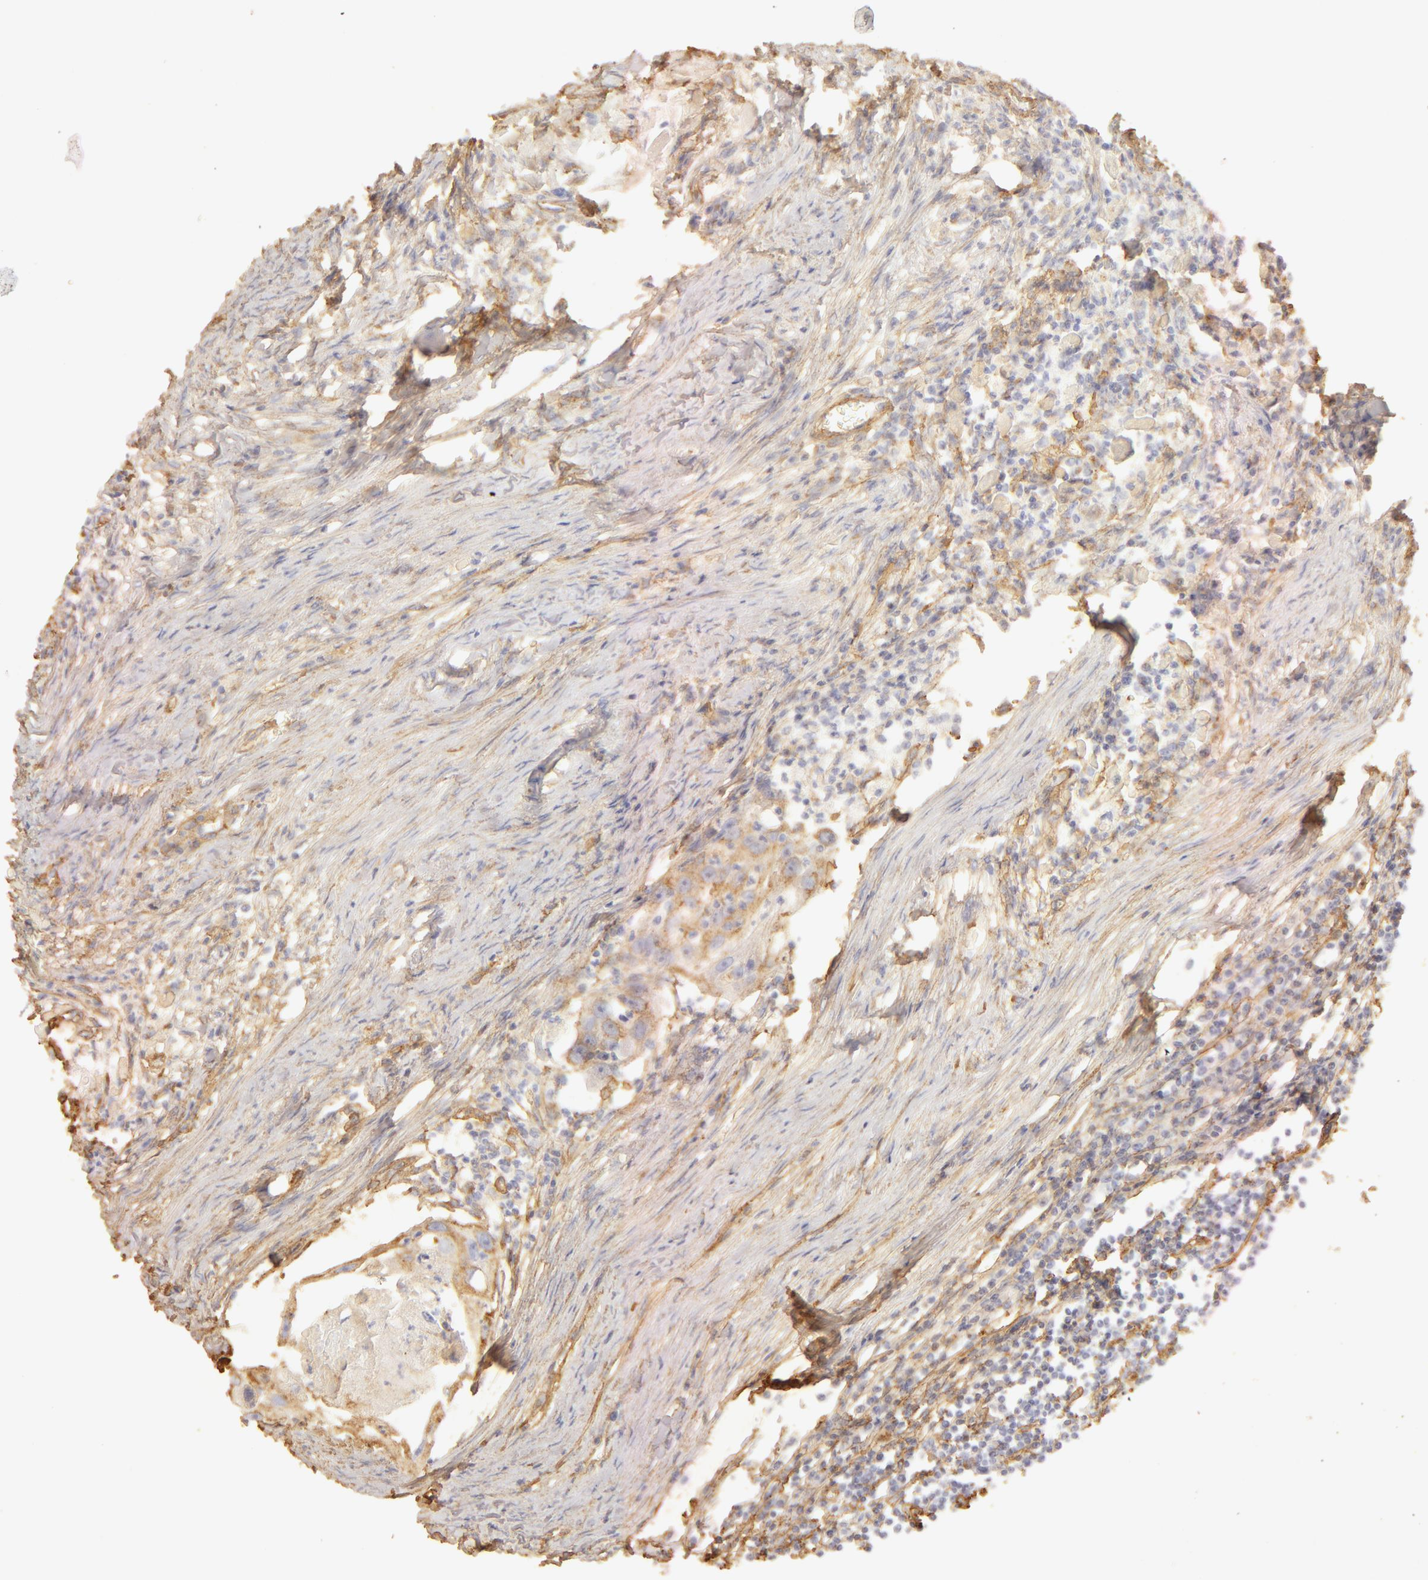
{"staining": {"intensity": "weak", "quantity": "25%-75%", "location": "cytoplasmic/membranous"}, "tissue": "head and neck cancer", "cell_type": "Tumor cells", "image_type": "cancer", "snomed": [{"axis": "morphology", "description": "Squamous cell carcinoma, NOS"}, {"axis": "topography", "description": "Head-Neck"}], "caption": "The micrograph reveals staining of head and neck cancer, revealing weak cytoplasmic/membranous protein expression (brown color) within tumor cells. (Stains: DAB (3,3'-diaminobenzidine) in brown, nuclei in blue, Microscopy: brightfield microscopy at high magnification).", "gene": "COL4A1", "patient": {"sex": "male", "age": 64}}